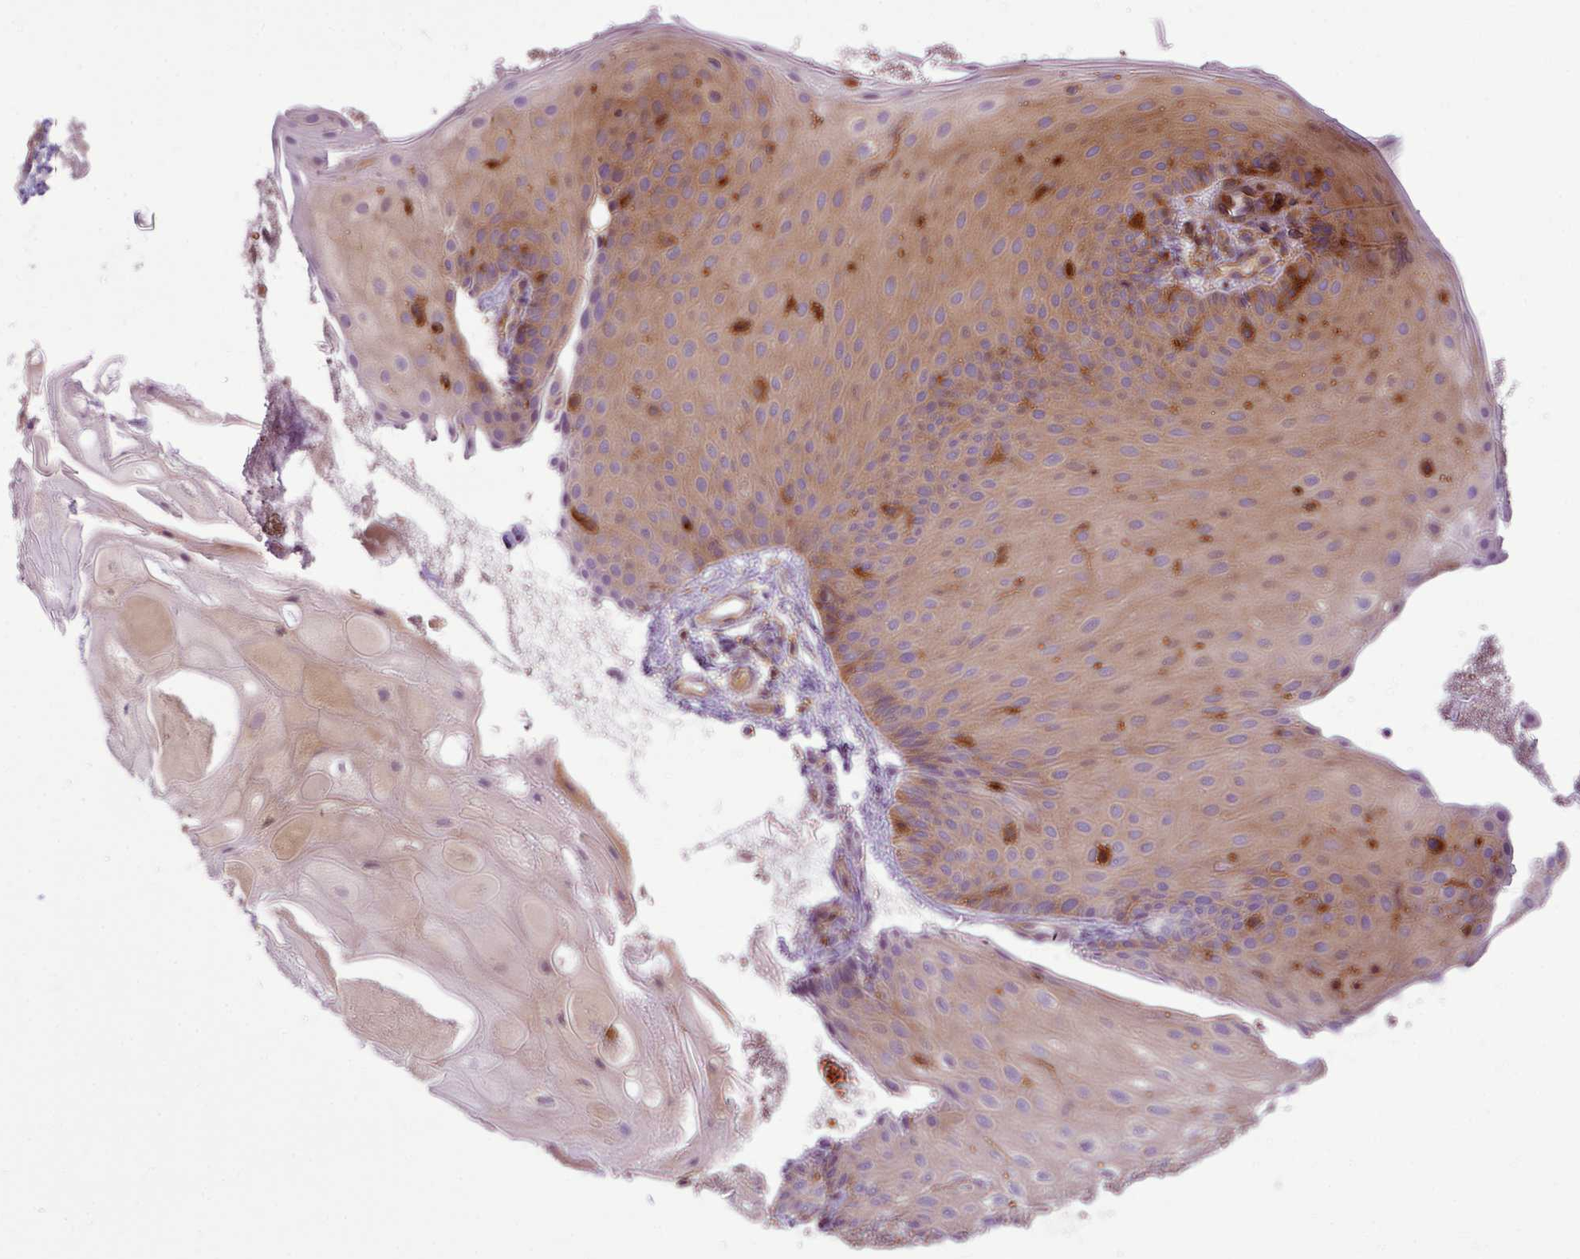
{"staining": {"intensity": "moderate", "quantity": "25%-75%", "location": "cytoplasmic/membranous"}, "tissue": "skin", "cell_type": "Epidermal cells", "image_type": "normal", "snomed": [{"axis": "morphology", "description": "Normal tissue, NOS"}, {"axis": "topography", "description": "Anal"}], "caption": "Epidermal cells reveal medium levels of moderate cytoplasmic/membranous expression in about 25%-75% of cells in normal skin. The staining was performed using DAB (3,3'-diaminobenzidine) to visualize the protein expression in brown, while the nuclei were stained in blue with hematoxylin (Magnification: 20x).", "gene": "PGAP6", "patient": {"sex": "male", "age": 80}}